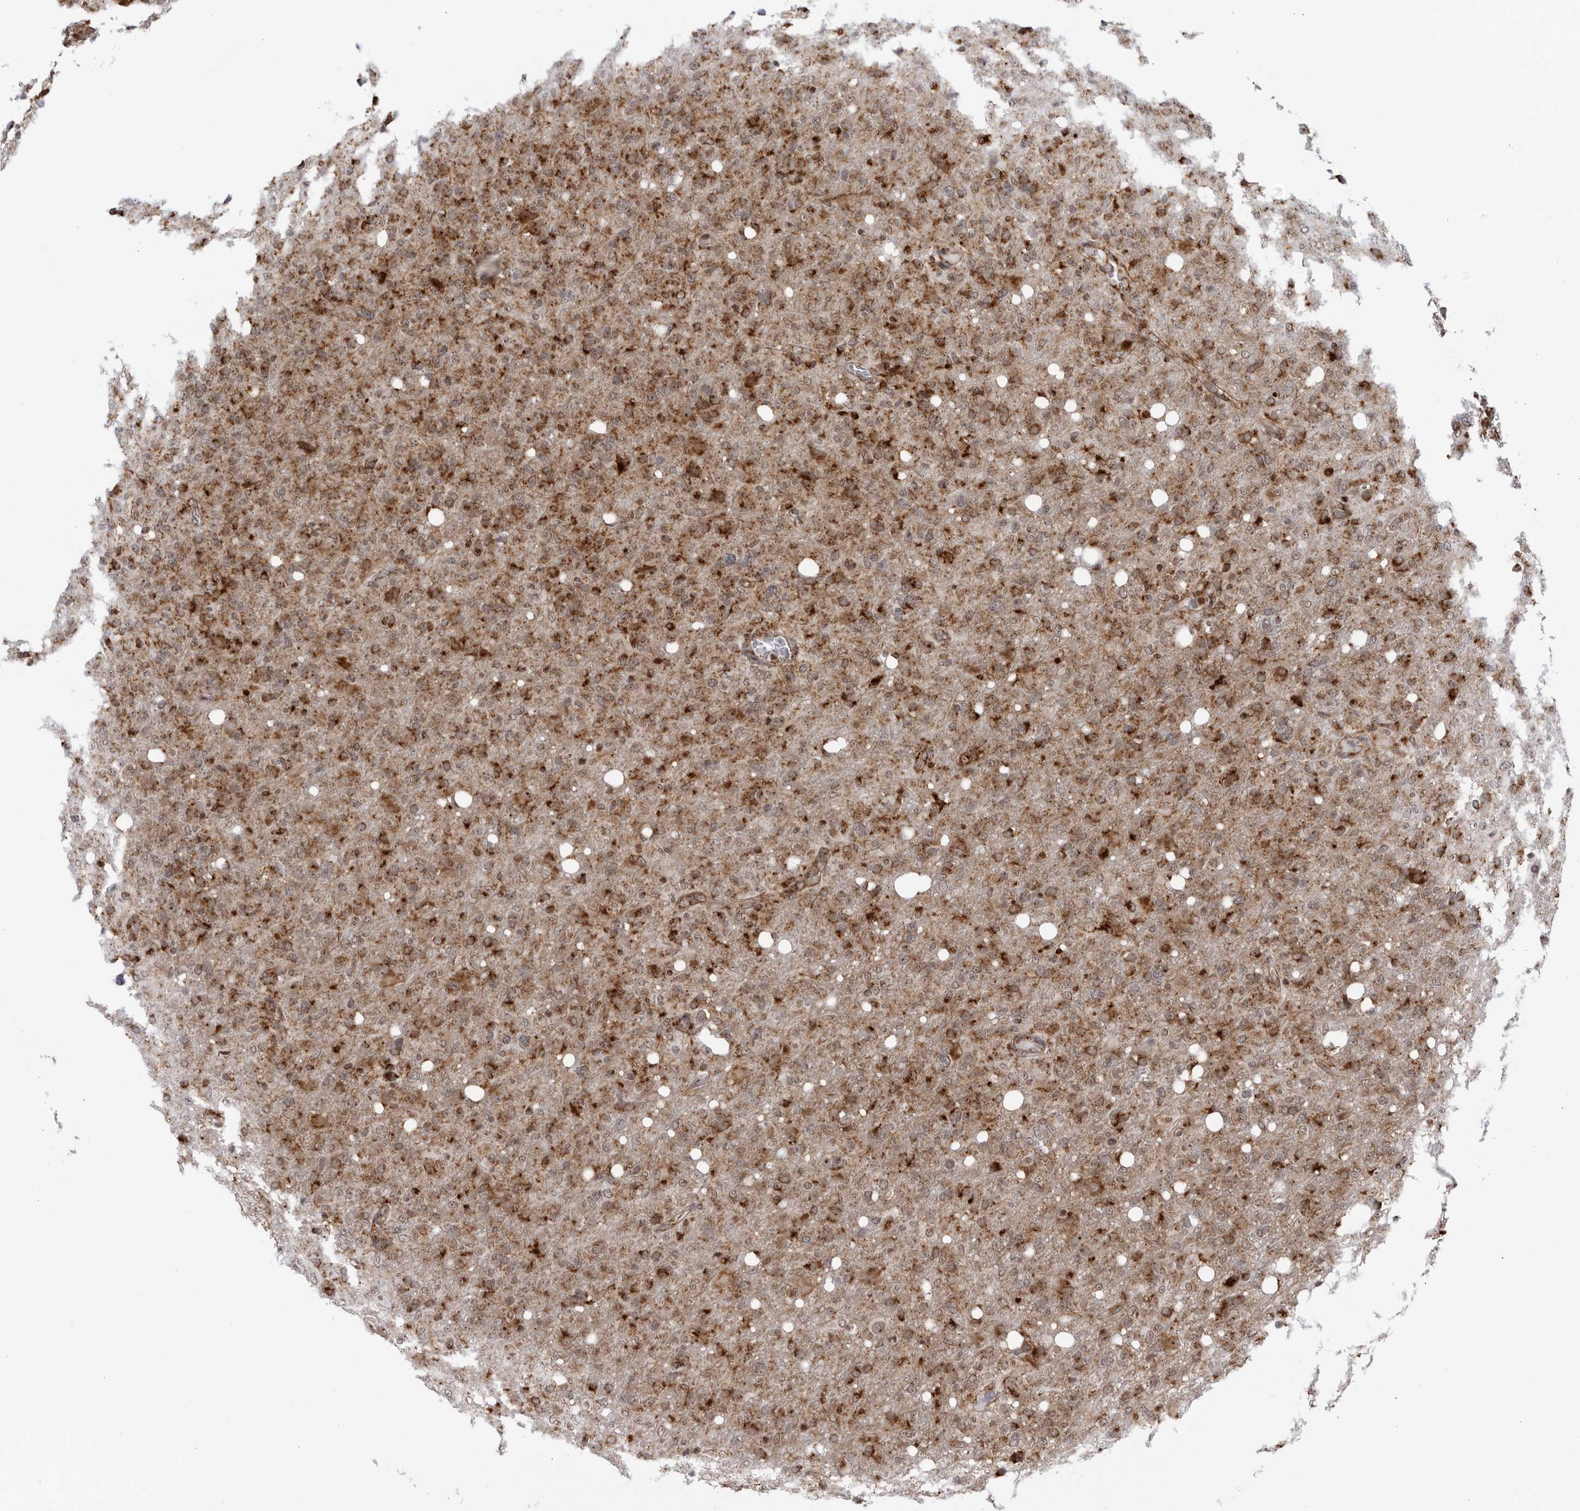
{"staining": {"intensity": "moderate", "quantity": "25%-75%", "location": "cytoplasmic/membranous"}, "tissue": "glioma", "cell_type": "Tumor cells", "image_type": "cancer", "snomed": [{"axis": "morphology", "description": "Glioma, malignant, High grade"}, {"axis": "topography", "description": "Brain"}], "caption": "Protein expression by immunohistochemistry (IHC) displays moderate cytoplasmic/membranous expression in about 25%-75% of tumor cells in glioma.", "gene": "RBM34", "patient": {"sex": "female", "age": 57}}